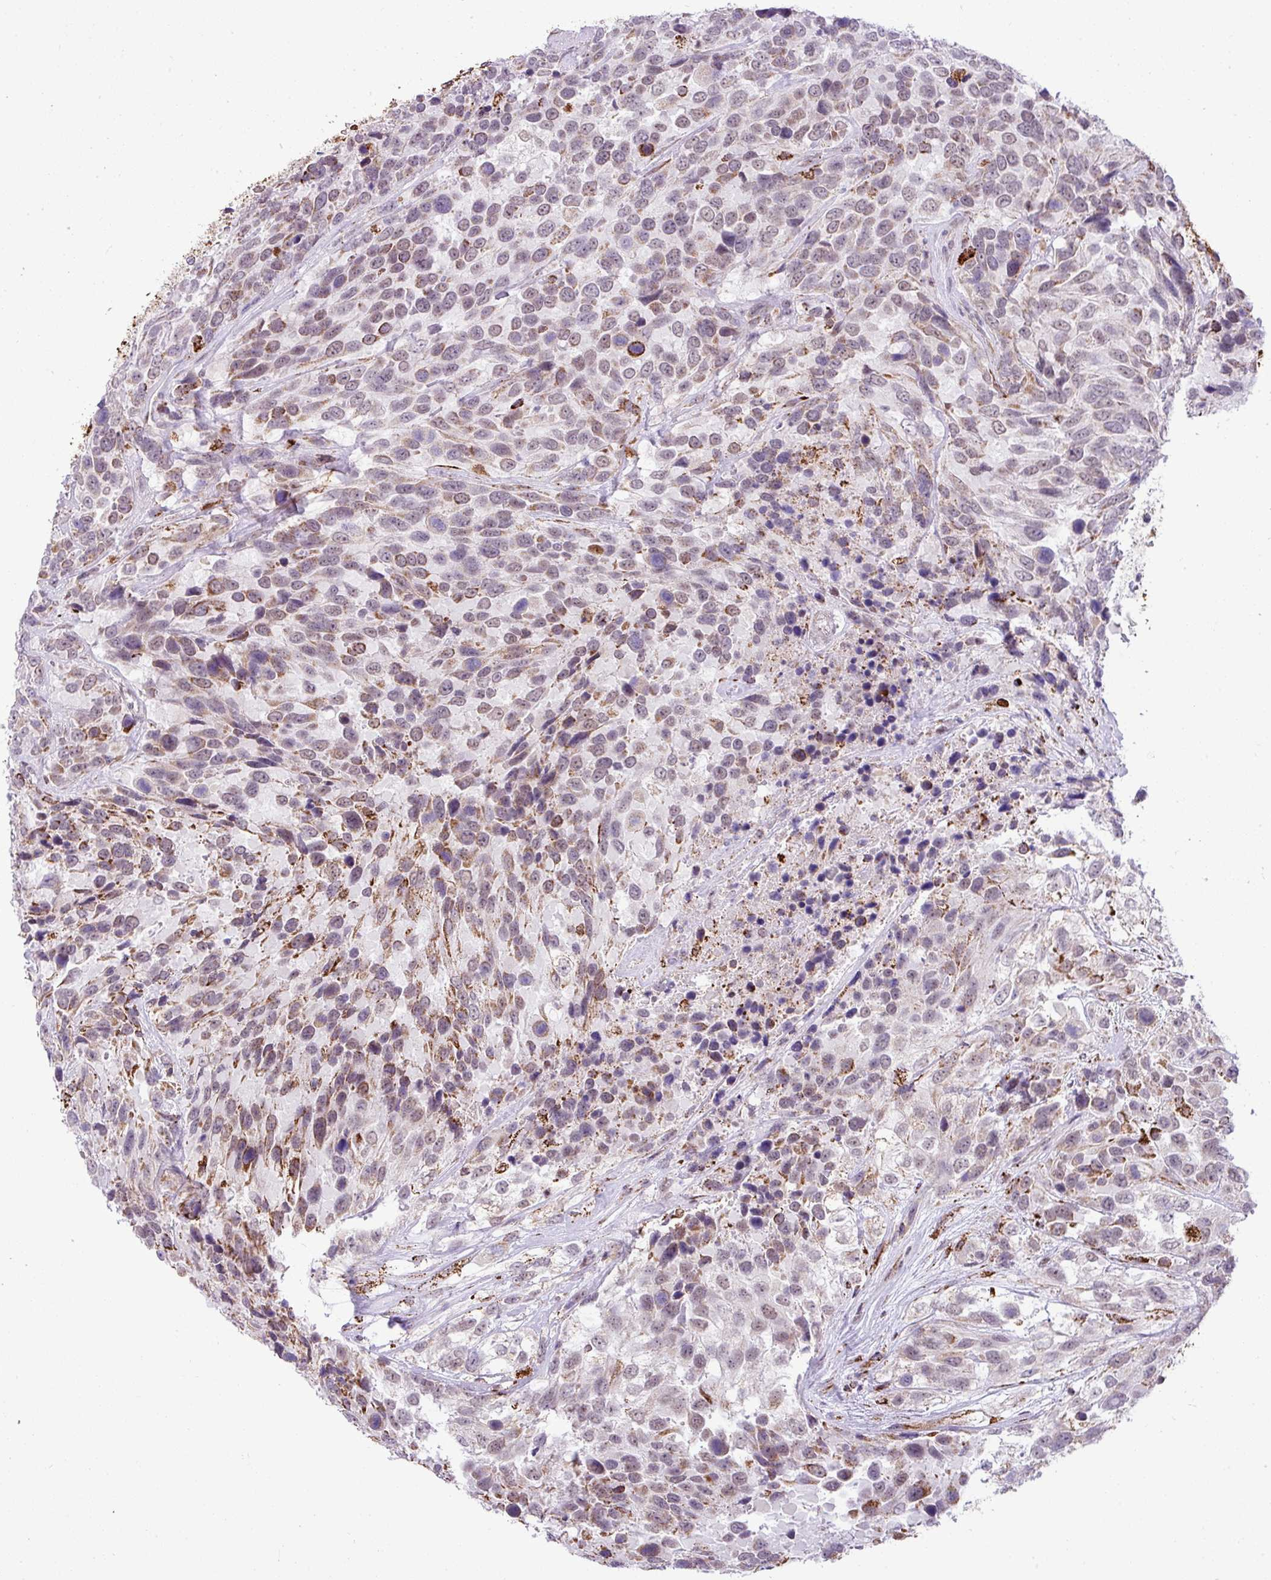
{"staining": {"intensity": "moderate", "quantity": "<25%", "location": "cytoplasmic/membranous"}, "tissue": "urothelial cancer", "cell_type": "Tumor cells", "image_type": "cancer", "snomed": [{"axis": "morphology", "description": "Urothelial carcinoma, High grade"}, {"axis": "topography", "description": "Urinary bladder"}], "caption": "Immunohistochemical staining of urothelial cancer displays moderate cytoplasmic/membranous protein staining in approximately <25% of tumor cells.", "gene": "SGPP1", "patient": {"sex": "female", "age": 70}}